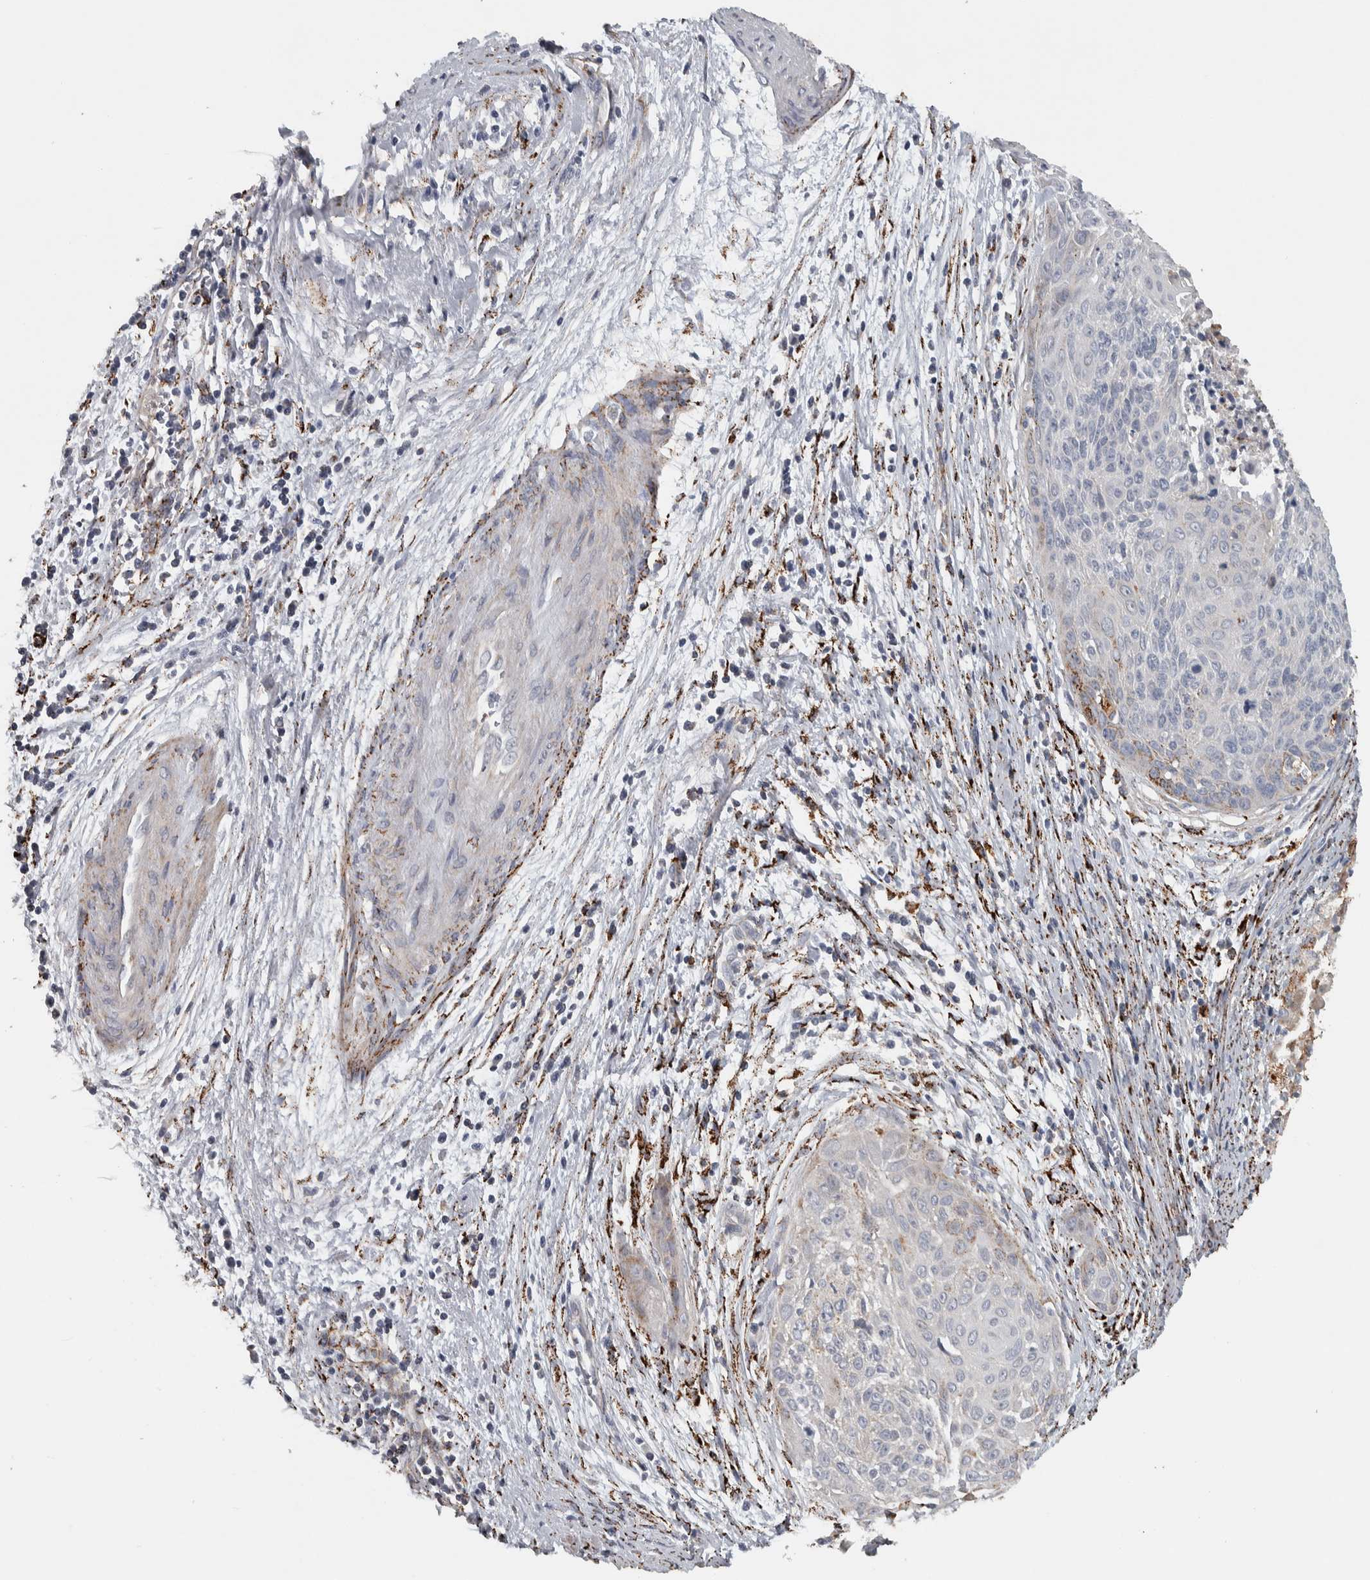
{"staining": {"intensity": "weak", "quantity": "<25%", "location": "cytoplasmic/membranous"}, "tissue": "cervical cancer", "cell_type": "Tumor cells", "image_type": "cancer", "snomed": [{"axis": "morphology", "description": "Squamous cell carcinoma, NOS"}, {"axis": "topography", "description": "Cervix"}], "caption": "A photomicrograph of cervical squamous cell carcinoma stained for a protein demonstrates no brown staining in tumor cells.", "gene": "FAM78A", "patient": {"sex": "female", "age": 55}}